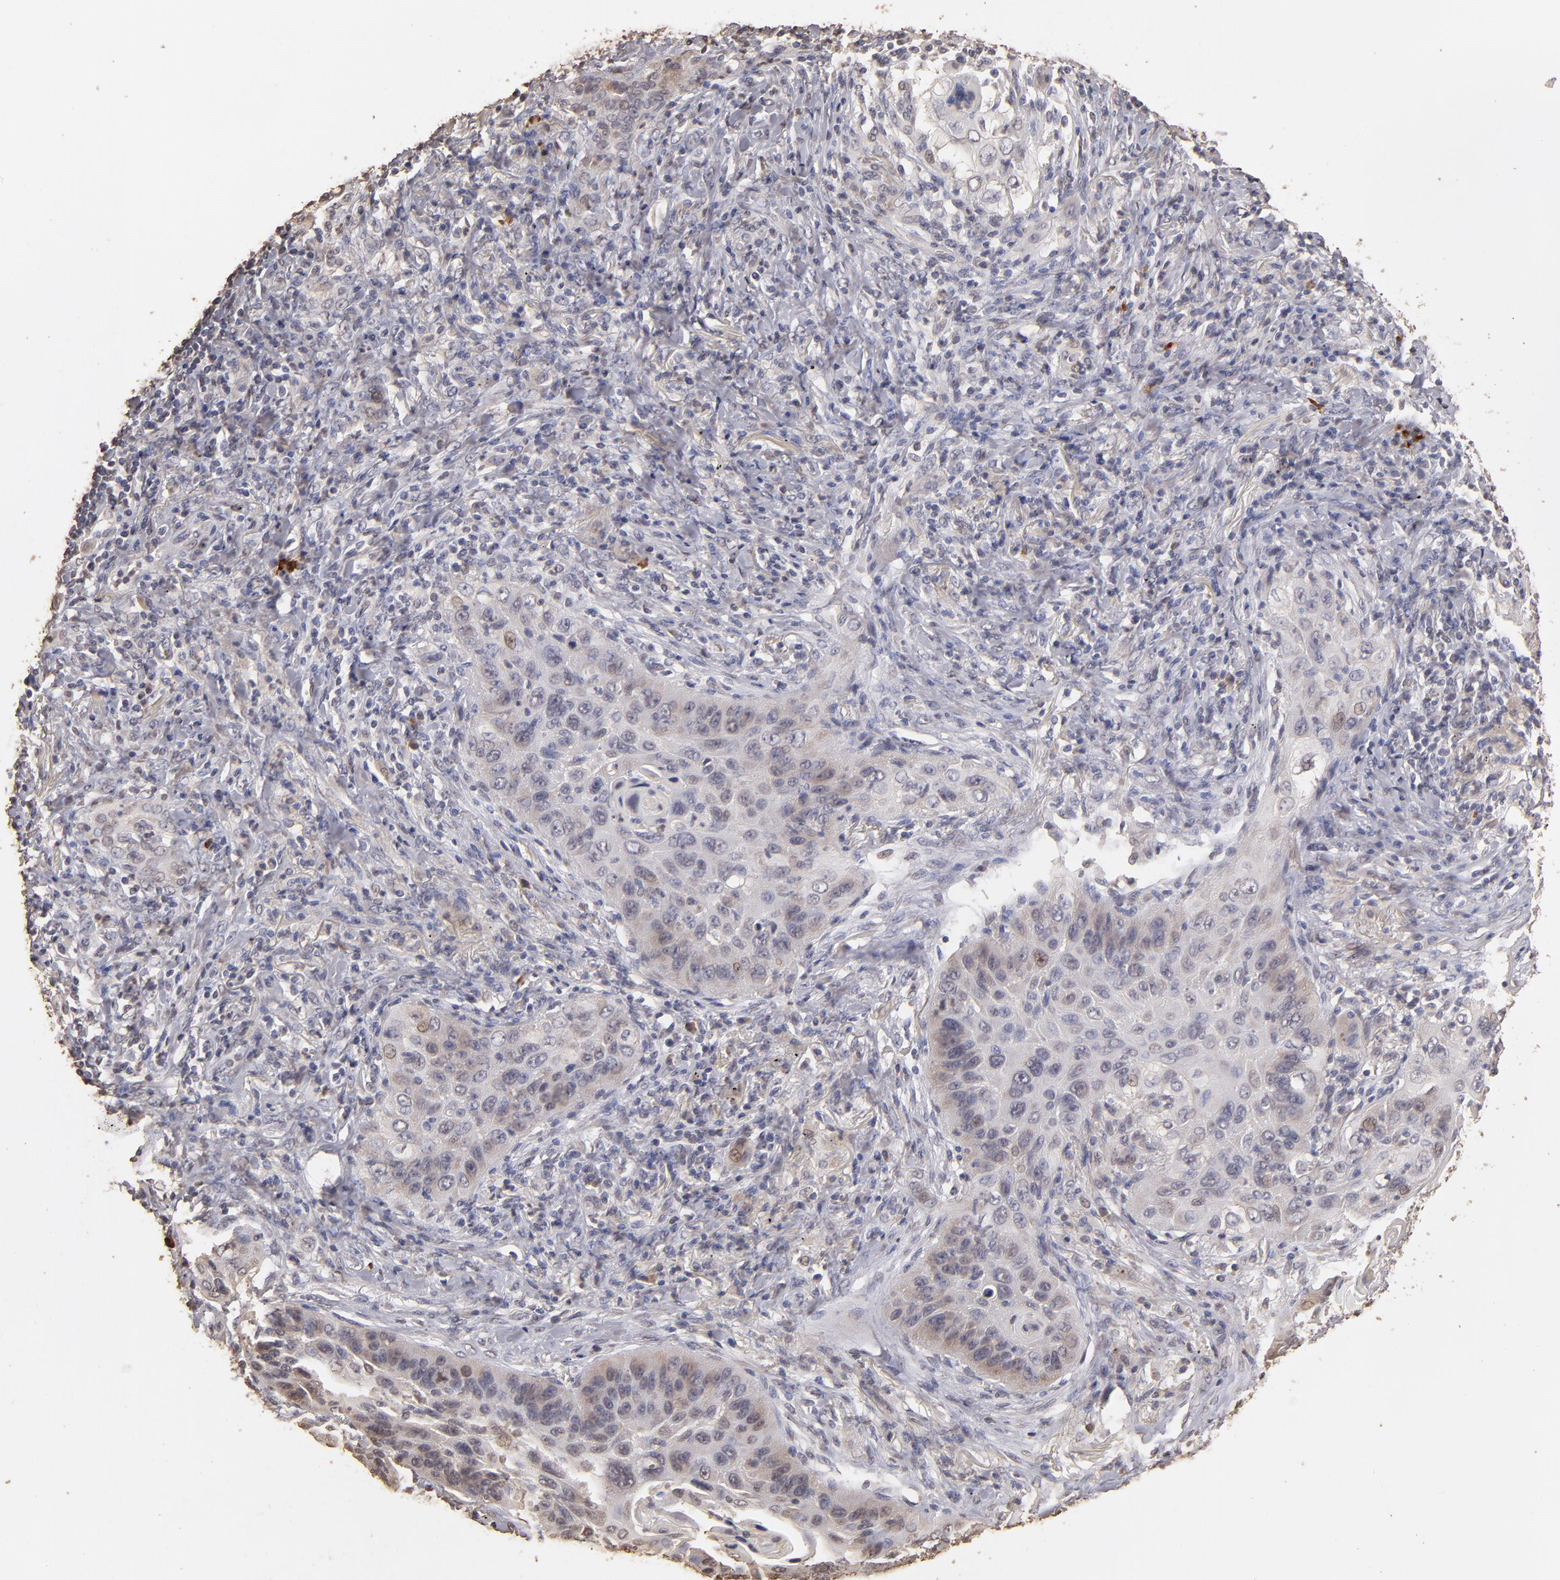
{"staining": {"intensity": "weak", "quantity": "<25%", "location": "cytoplasmic/membranous"}, "tissue": "lung cancer", "cell_type": "Tumor cells", "image_type": "cancer", "snomed": [{"axis": "morphology", "description": "Squamous cell carcinoma, NOS"}, {"axis": "topography", "description": "Lung"}], "caption": "Tumor cells are negative for protein expression in human lung cancer (squamous cell carcinoma).", "gene": "OPHN1", "patient": {"sex": "female", "age": 67}}